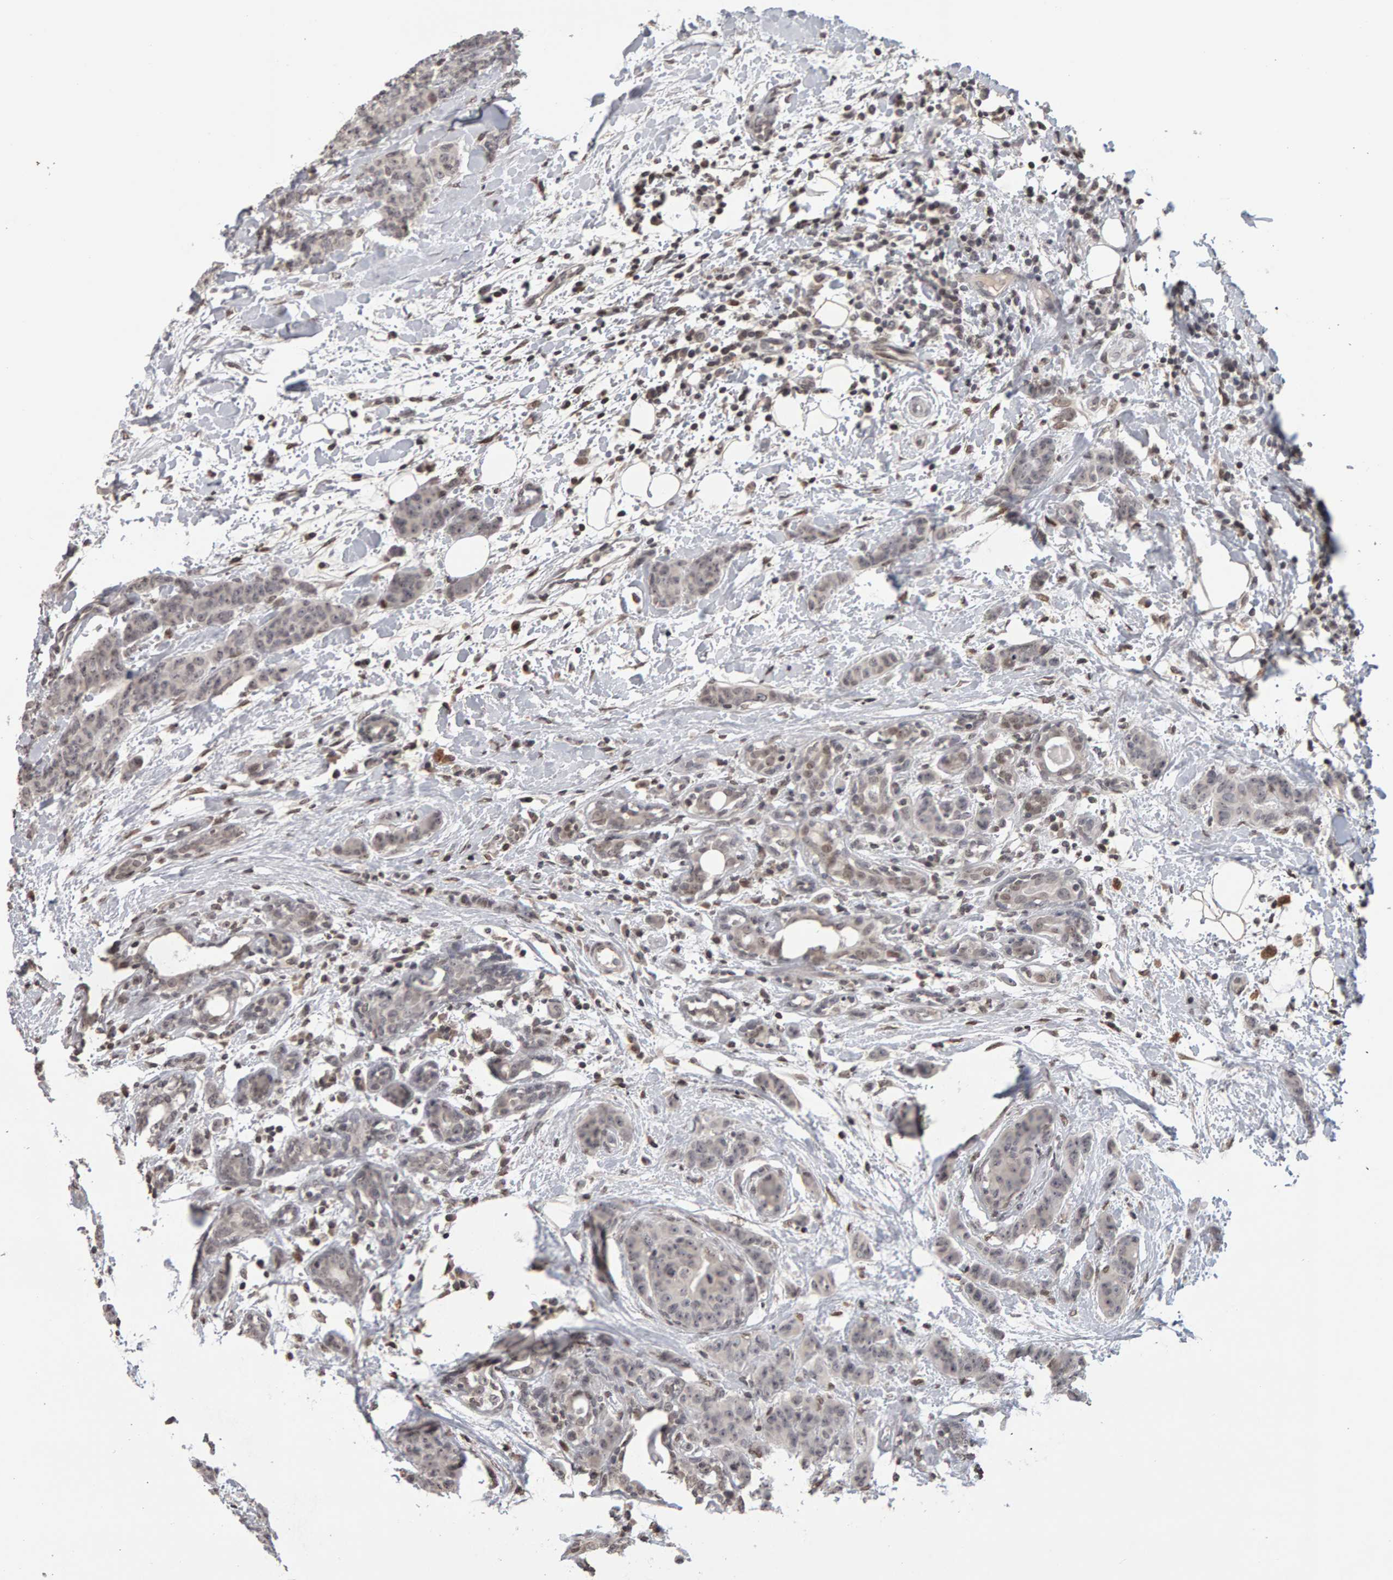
{"staining": {"intensity": "weak", "quantity": "<25%", "location": "nuclear"}, "tissue": "breast cancer", "cell_type": "Tumor cells", "image_type": "cancer", "snomed": [{"axis": "morphology", "description": "Normal tissue, NOS"}, {"axis": "morphology", "description": "Duct carcinoma"}, {"axis": "topography", "description": "Breast"}], "caption": "IHC histopathology image of breast intraductal carcinoma stained for a protein (brown), which displays no positivity in tumor cells.", "gene": "TRAM1", "patient": {"sex": "female", "age": 40}}